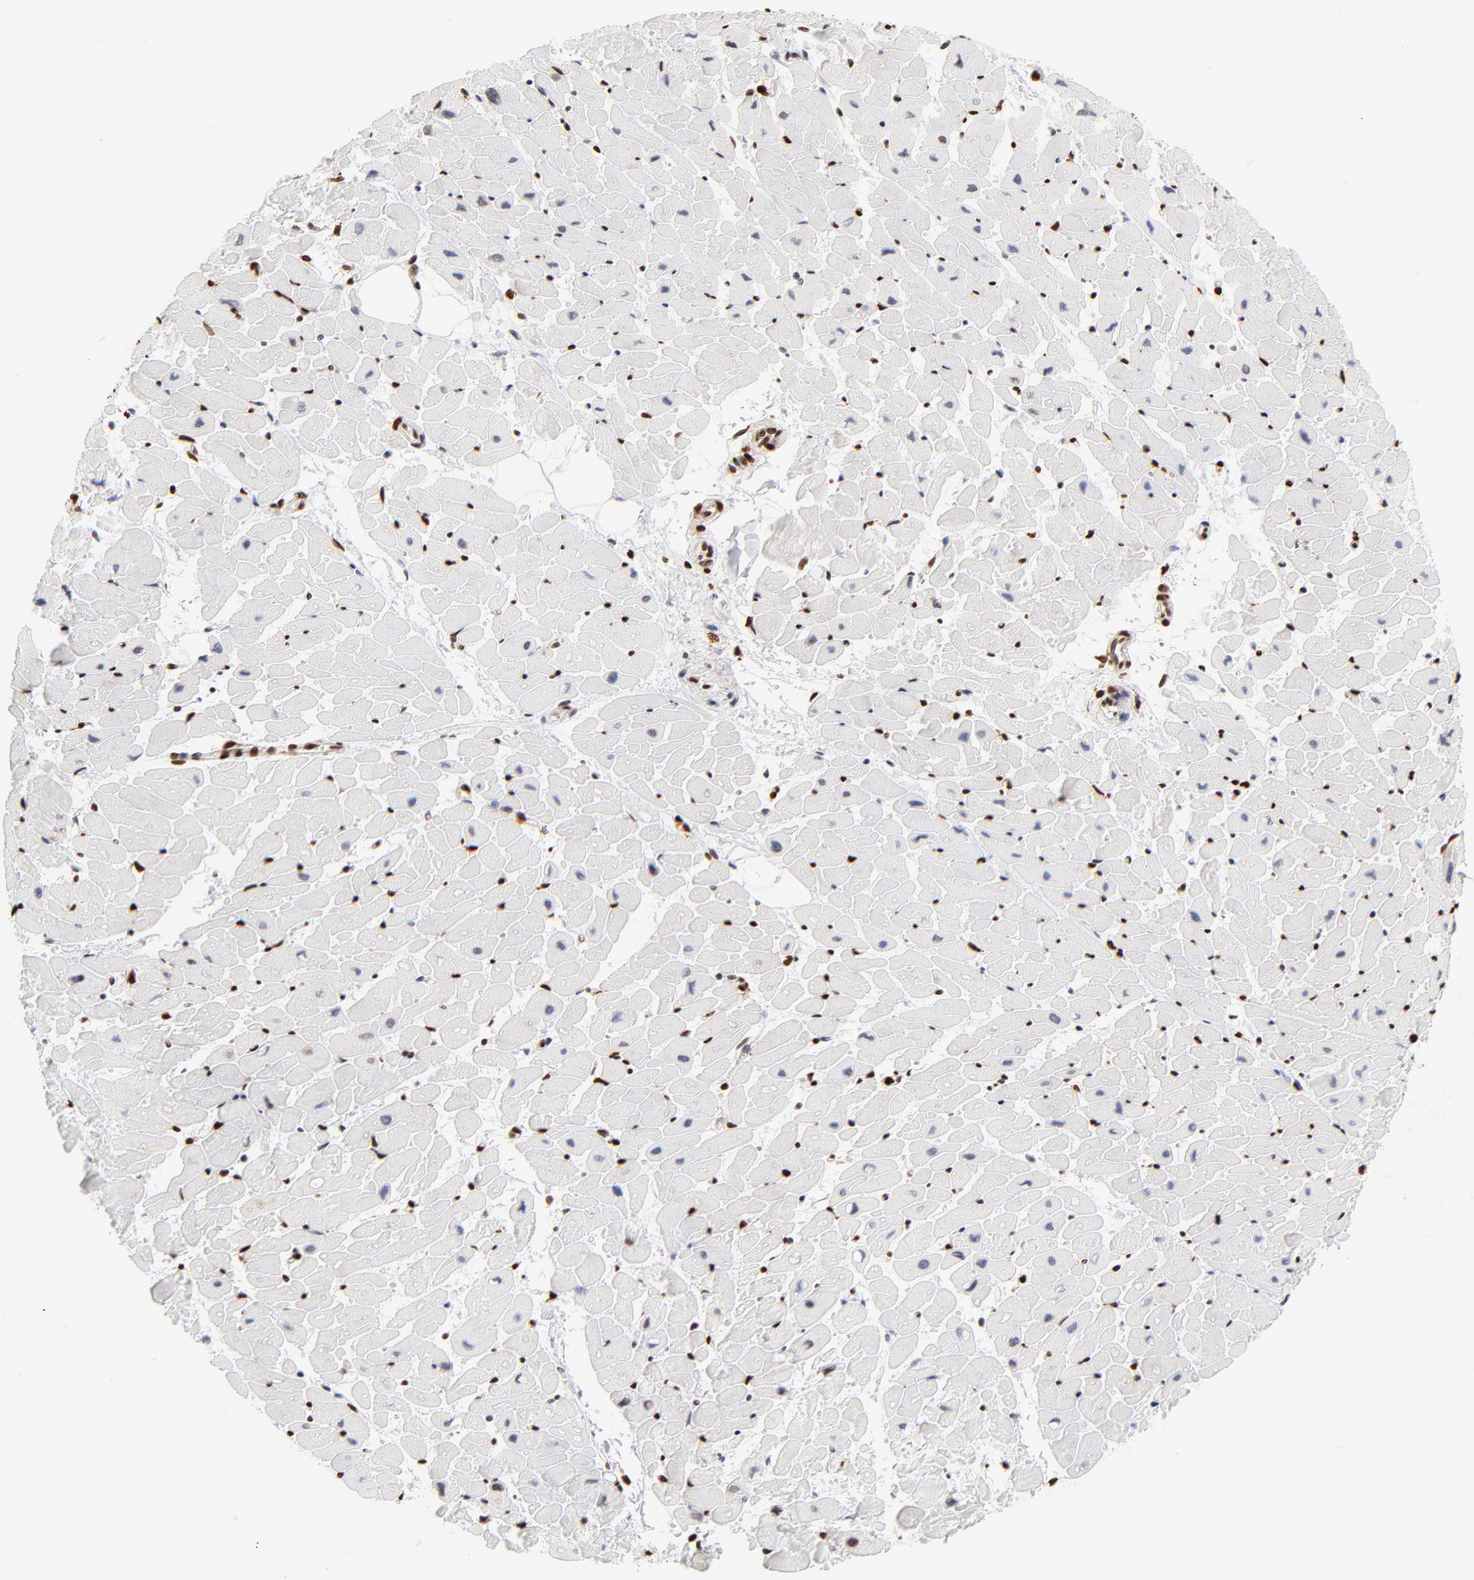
{"staining": {"intensity": "strong", "quantity": ">75%", "location": "nuclear"}, "tissue": "heart muscle", "cell_type": "Cardiomyocytes", "image_type": "normal", "snomed": [{"axis": "morphology", "description": "Normal tissue, NOS"}, {"axis": "topography", "description": "Heart"}], "caption": "Human heart muscle stained for a protein (brown) shows strong nuclear positive expression in about >75% of cardiomyocytes.", "gene": "FBH1", "patient": {"sex": "female", "age": 19}}